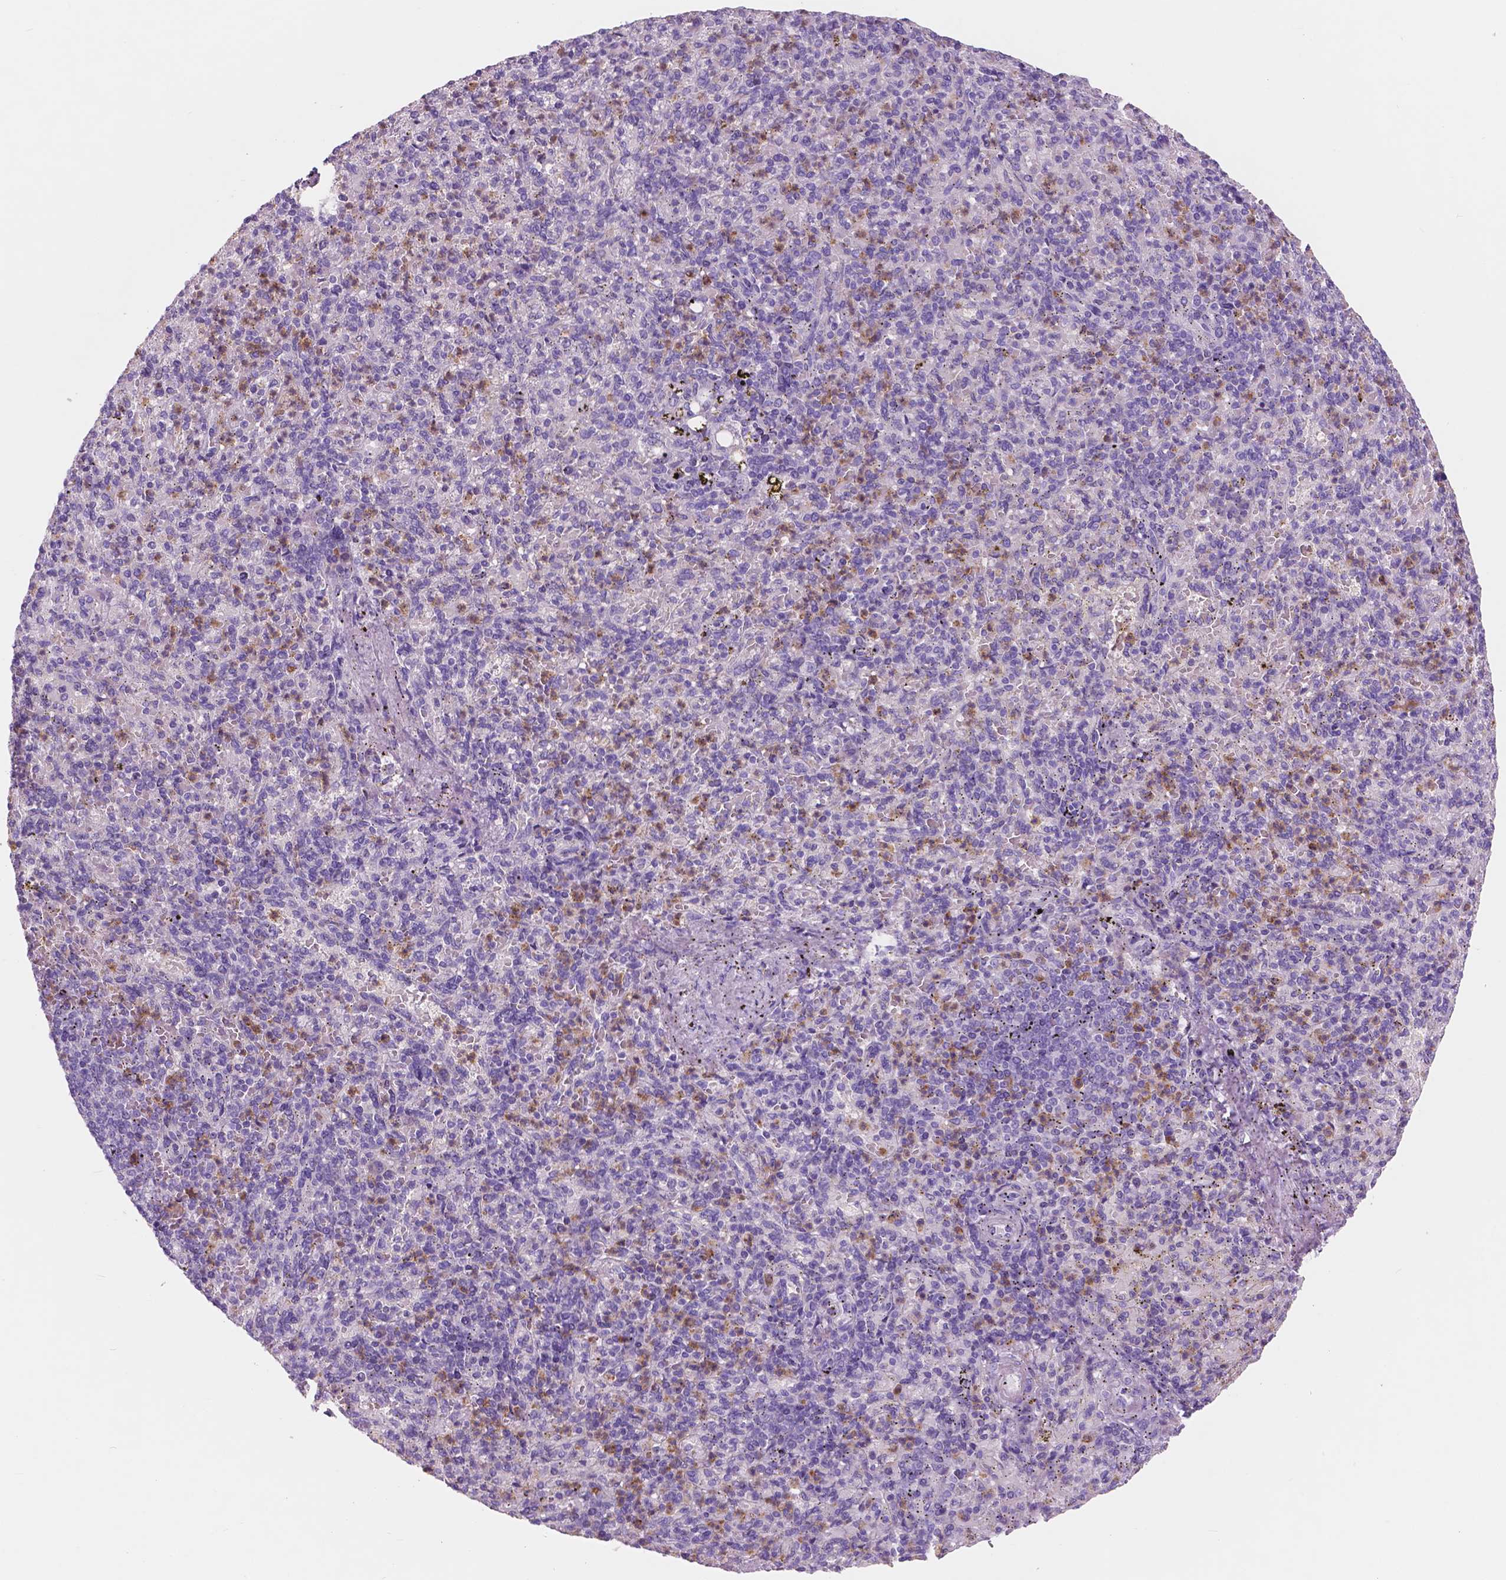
{"staining": {"intensity": "strong", "quantity": "<25%", "location": "cytoplasmic/membranous"}, "tissue": "spleen", "cell_type": "Cells in red pulp", "image_type": "normal", "snomed": [{"axis": "morphology", "description": "Normal tissue, NOS"}, {"axis": "topography", "description": "Spleen"}], "caption": "This is a micrograph of immunohistochemistry staining of normal spleen, which shows strong expression in the cytoplasmic/membranous of cells in red pulp.", "gene": "CUZD1", "patient": {"sex": "female", "age": 74}}